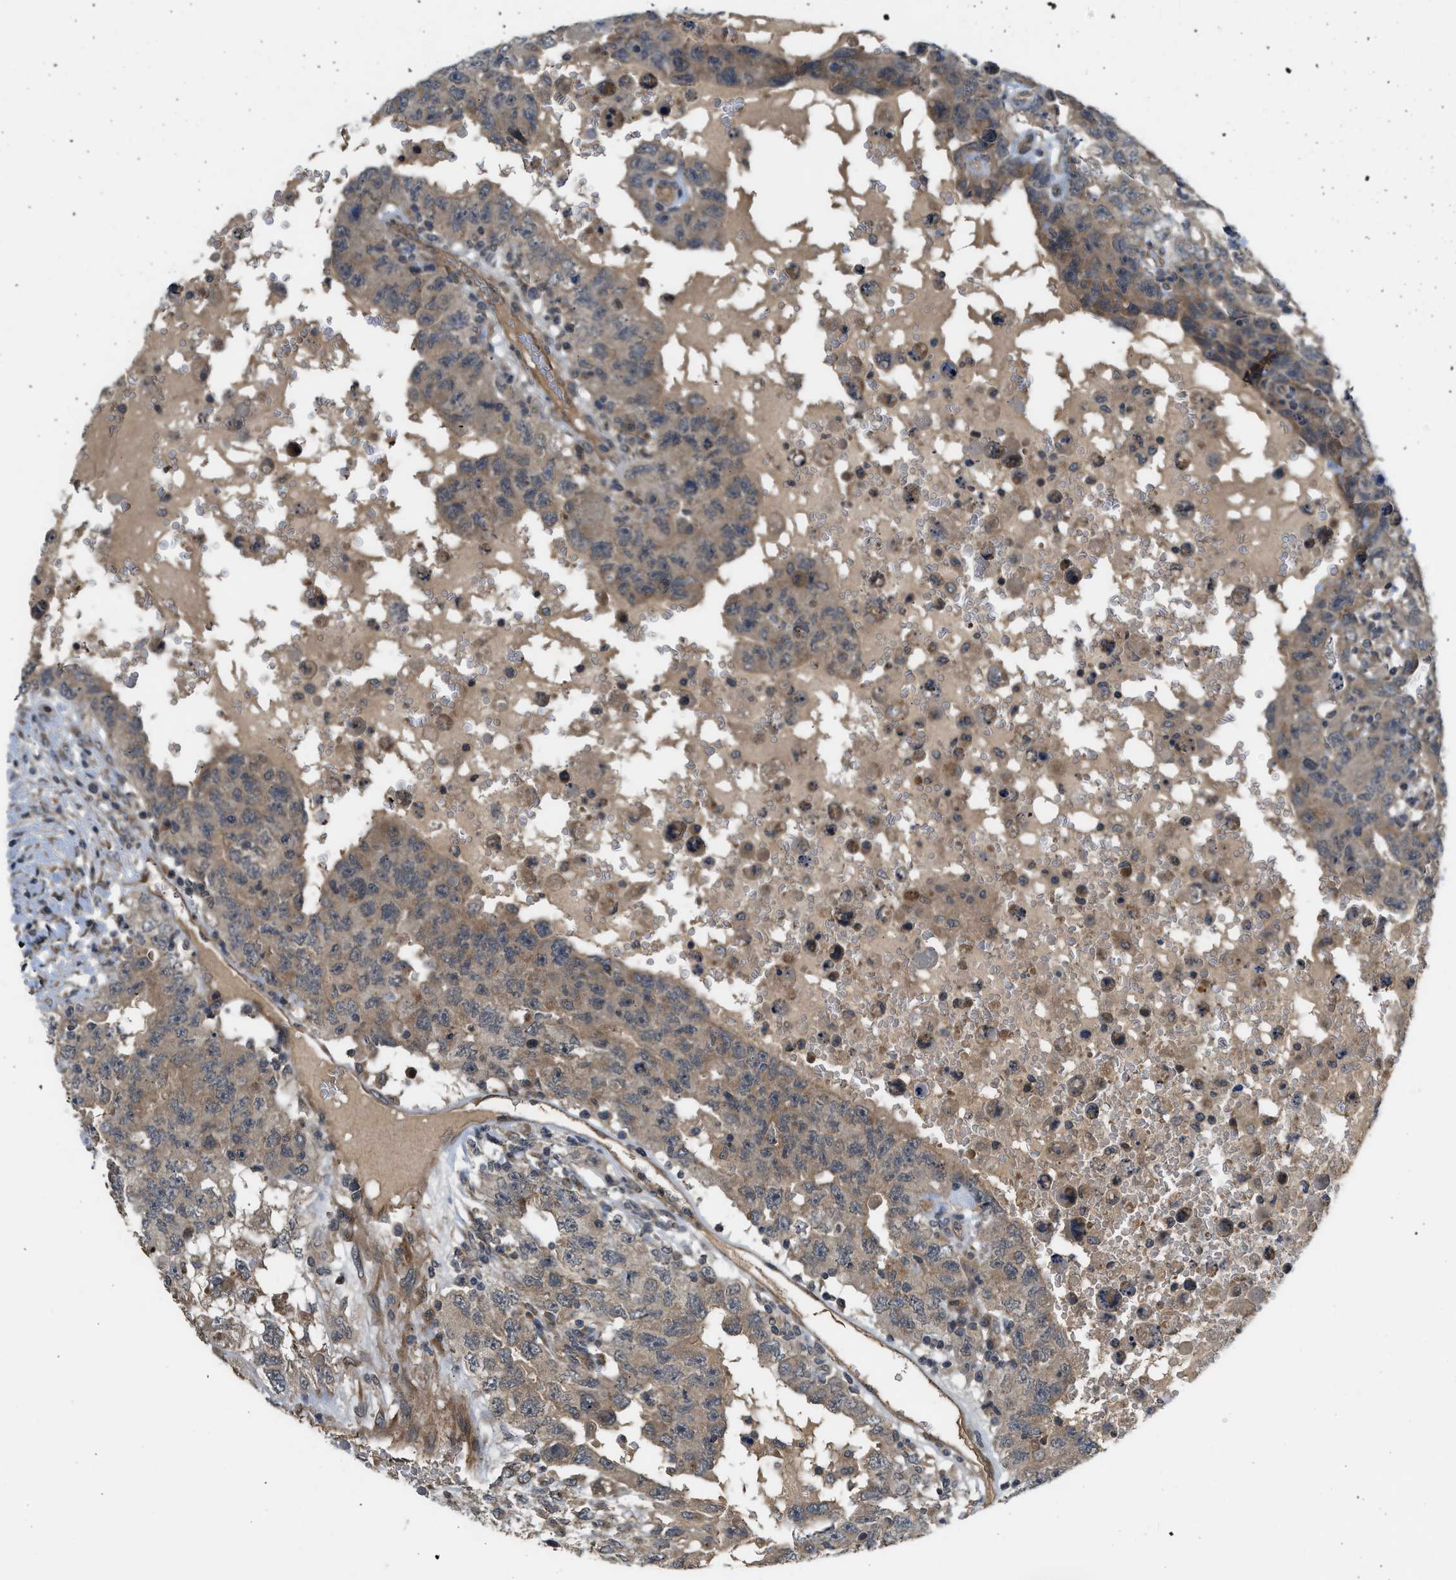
{"staining": {"intensity": "weak", "quantity": ">75%", "location": "cytoplasmic/membranous"}, "tissue": "testis cancer", "cell_type": "Tumor cells", "image_type": "cancer", "snomed": [{"axis": "morphology", "description": "Carcinoma, Embryonal, NOS"}, {"axis": "topography", "description": "Testis"}], "caption": "A low amount of weak cytoplasmic/membranous positivity is identified in about >75% of tumor cells in embryonal carcinoma (testis) tissue.", "gene": "ADCY8", "patient": {"sex": "male", "age": 26}}